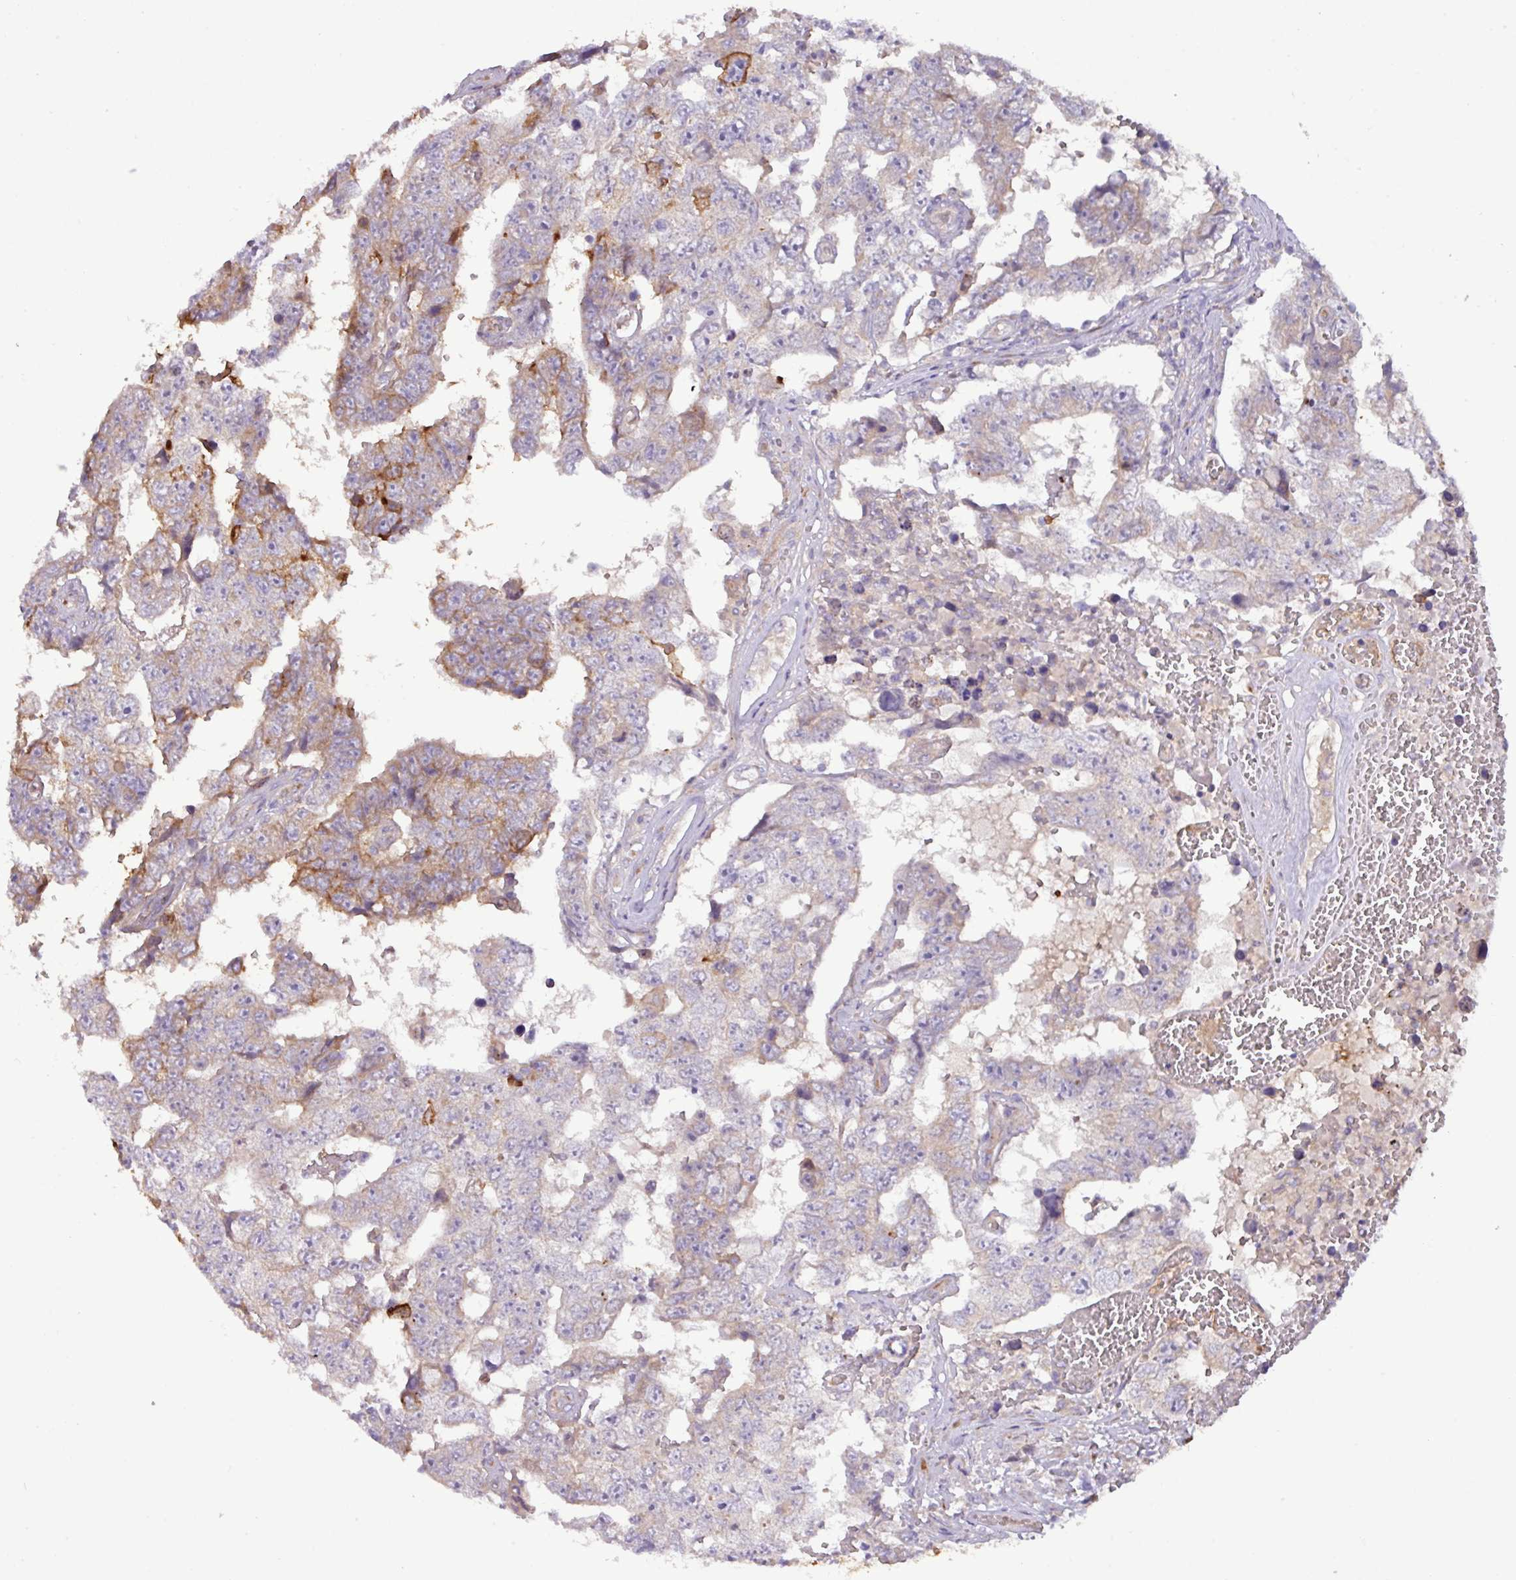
{"staining": {"intensity": "moderate", "quantity": "<25%", "location": "cytoplasmic/membranous"}, "tissue": "testis cancer", "cell_type": "Tumor cells", "image_type": "cancer", "snomed": [{"axis": "morphology", "description": "Carcinoma, Embryonal, NOS"}, {"axis": "topography", "description": "Testis"}], "caption": "Testis cancer stained with DAB IHC reveals low levels of moderate cytoplasmic/membranous positivity in approximately <25% of tumor cells. The staining is performed using DAB (3,3'-diaminobenzidine) brown chromogen to label protein expression. The nuclei are counter-stained blue using hematoxylin.", "gene": "RAB19", "patient": {"sex": "male", "age": 25}}